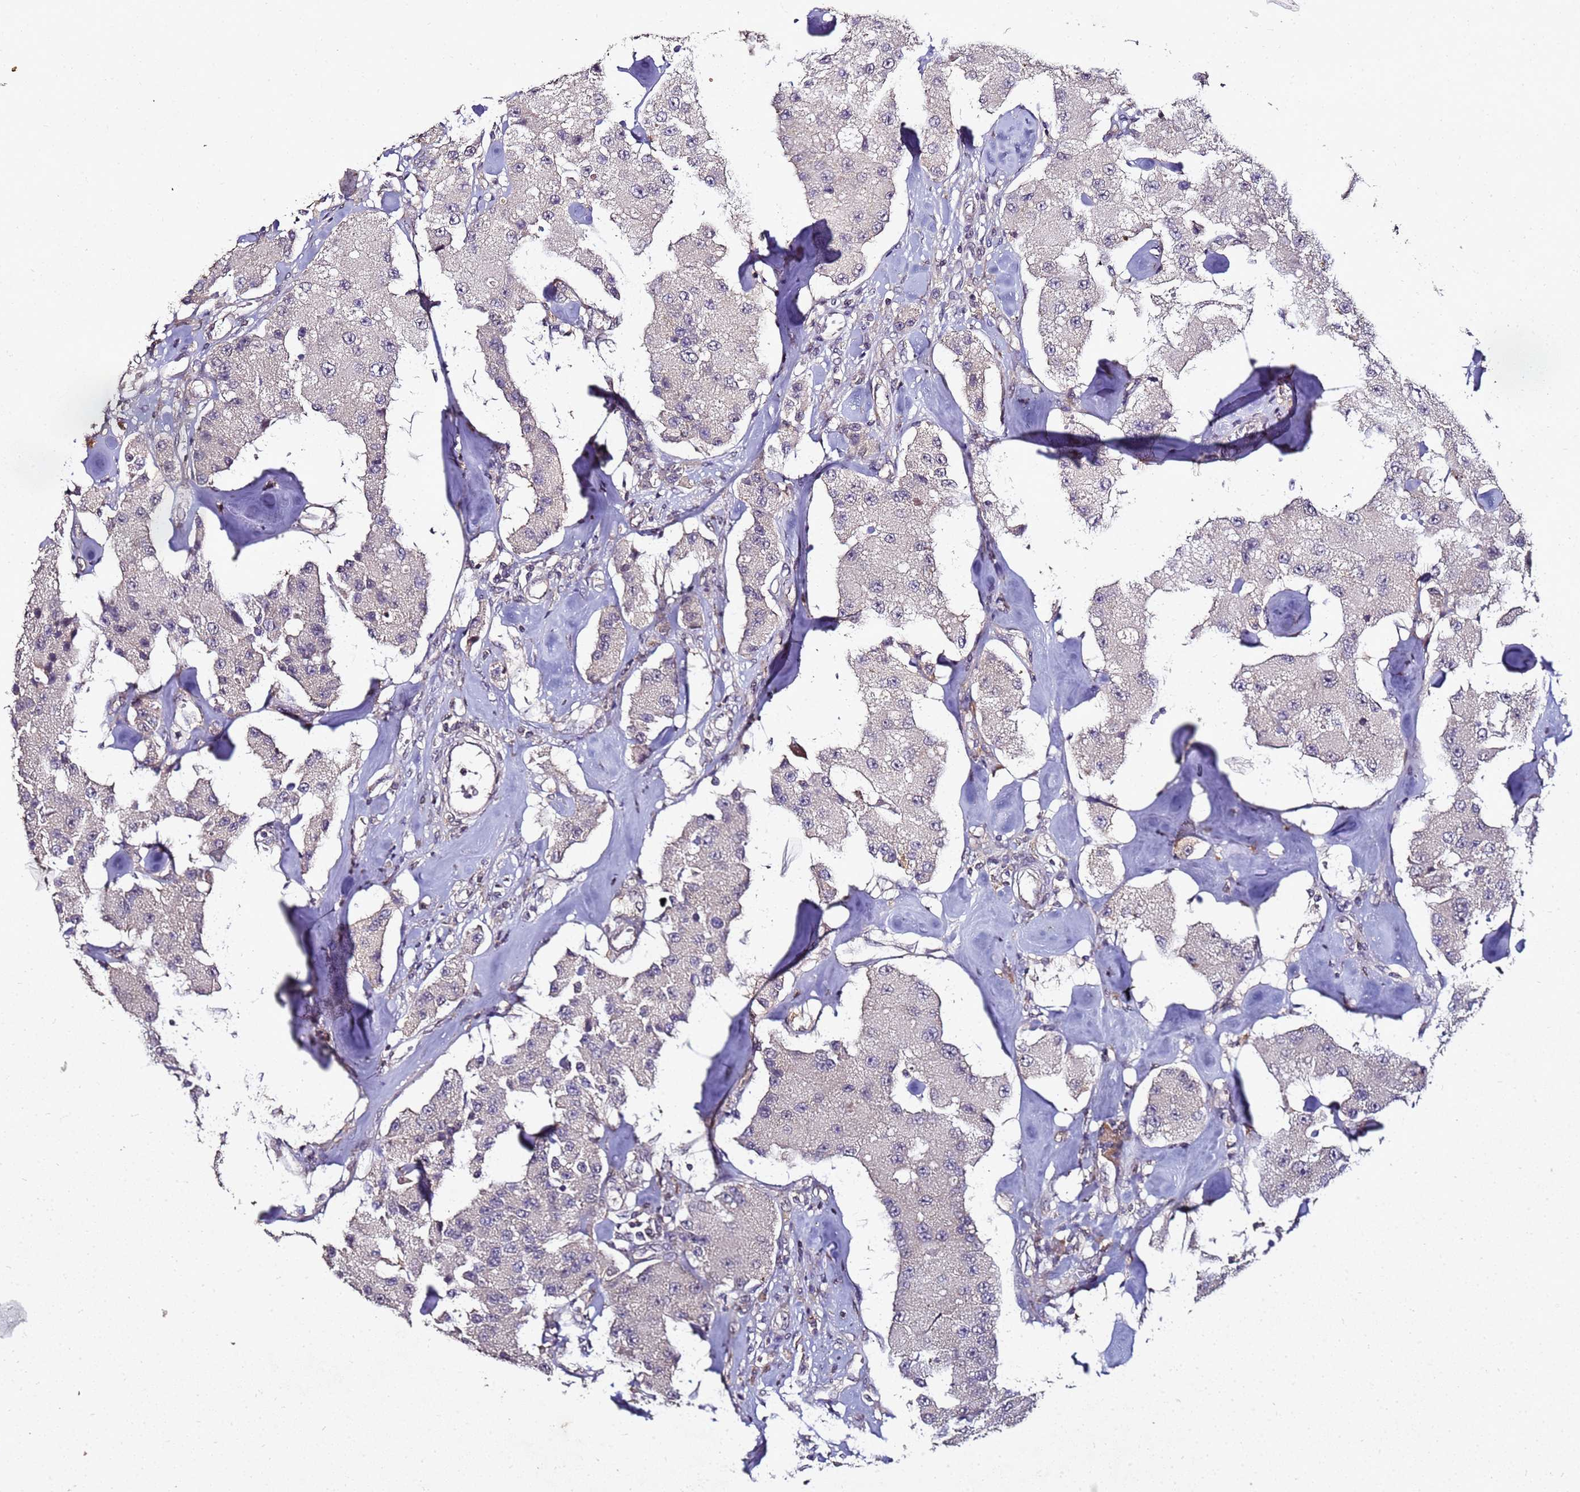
{"staining": {"intensity": "negative", "quantity": "none", "location": "none"}, "tissue": "carcinoid", "cell_type": "Tumor cells", "image_type": "cancer", "snomed": [{"axis": "morphology", "description": "Carcinoid, malignant, NOS"}, {"axis": "topography", "description": "Pancreas"}], "caption": "DAB immunohistochemical staining of human carcinoid reveals no significant positivity in tumor cells.", "gene": "ANKRD17", "patient": {"sex": "male", "age": 41}}